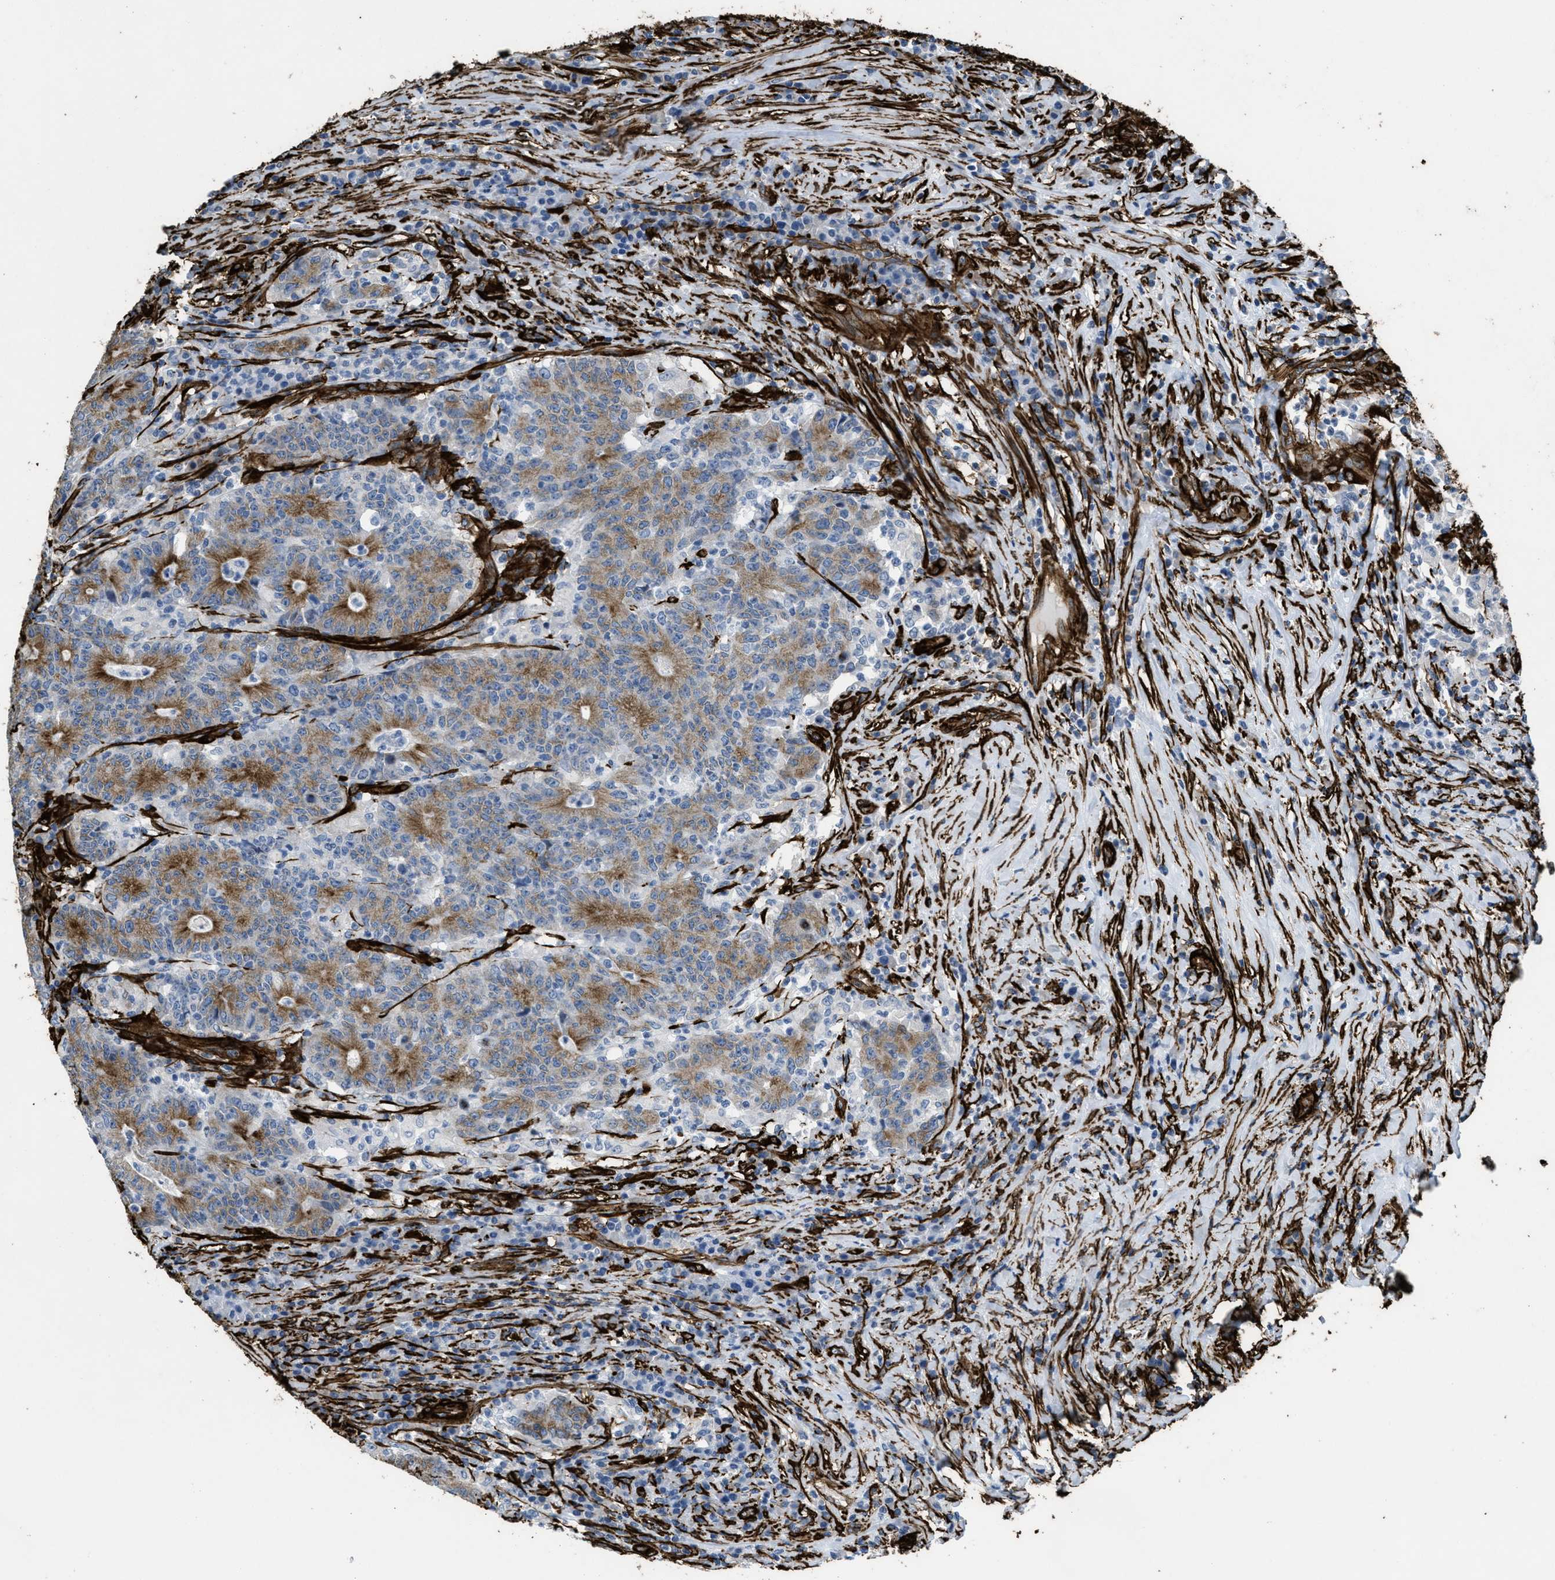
{"staining": {"intensity": "moderate", "quantity": ">75%", "location": "cytoplasmic/membranous"}, "tissue": "colorectal cancer", "cell_type": "Tumor cells", "image_type": "cancer", "snomed": [{"axis": "morphology", "description": "Normal tissue, NOS"}, {"axis": "morphology", "description": "Adenocarcinoma, NOS"}, {"axis": "topography", "description": "Colon"}], "caption": "High-power microscopy captured an immunohistochemistry photomicrograph of colorectal cancer, revealing moderate cytoplasmic/membranous positivity in approximately >75% of tumor cells. Nuclei are stained in blue.", "gene": "CALD1", "patient": {"sex": "female", "age": 75}}